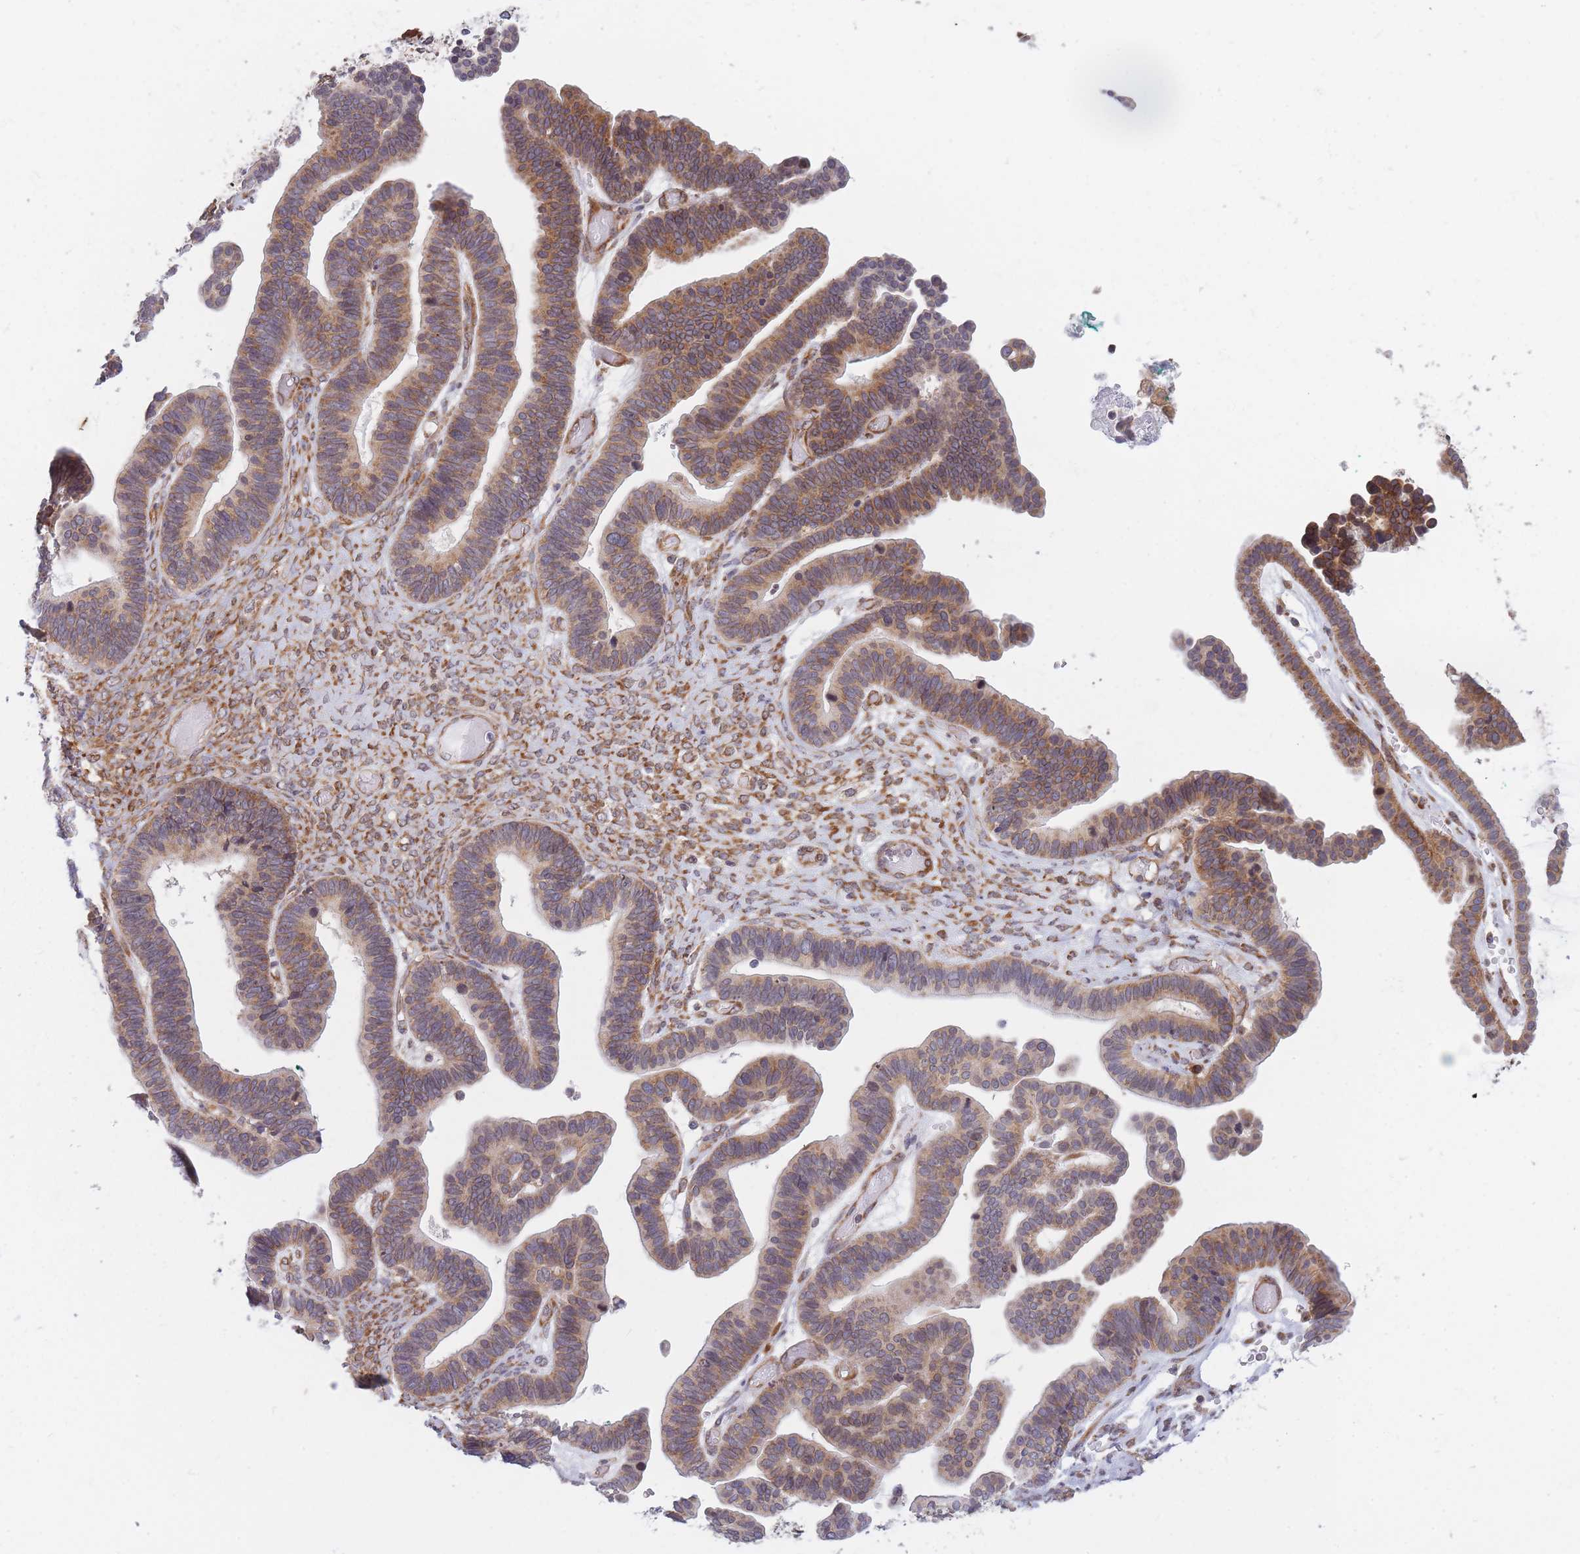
{"staining": {"intensity": "moderate", "quantity": ">75%", "location": "cytoplasmic/membranous"}, "tissue": "ovarian cancer", "cell_type": "Tumor cells", "image_type": "cancer", "snomed": [{"axis": "morphology", "description": "Cystadenocarcinoma, serous, NOS"}, {"axis": "topography", "description": "Ovary"}], "caption": "Moderate cytoplasmic/membranous staining for a protein is appreciated in about >75% of tumor cells of ovarian cancer using IHC.", "gene": "CCDC124", "patient": {"sex": "female", "age": 56}}